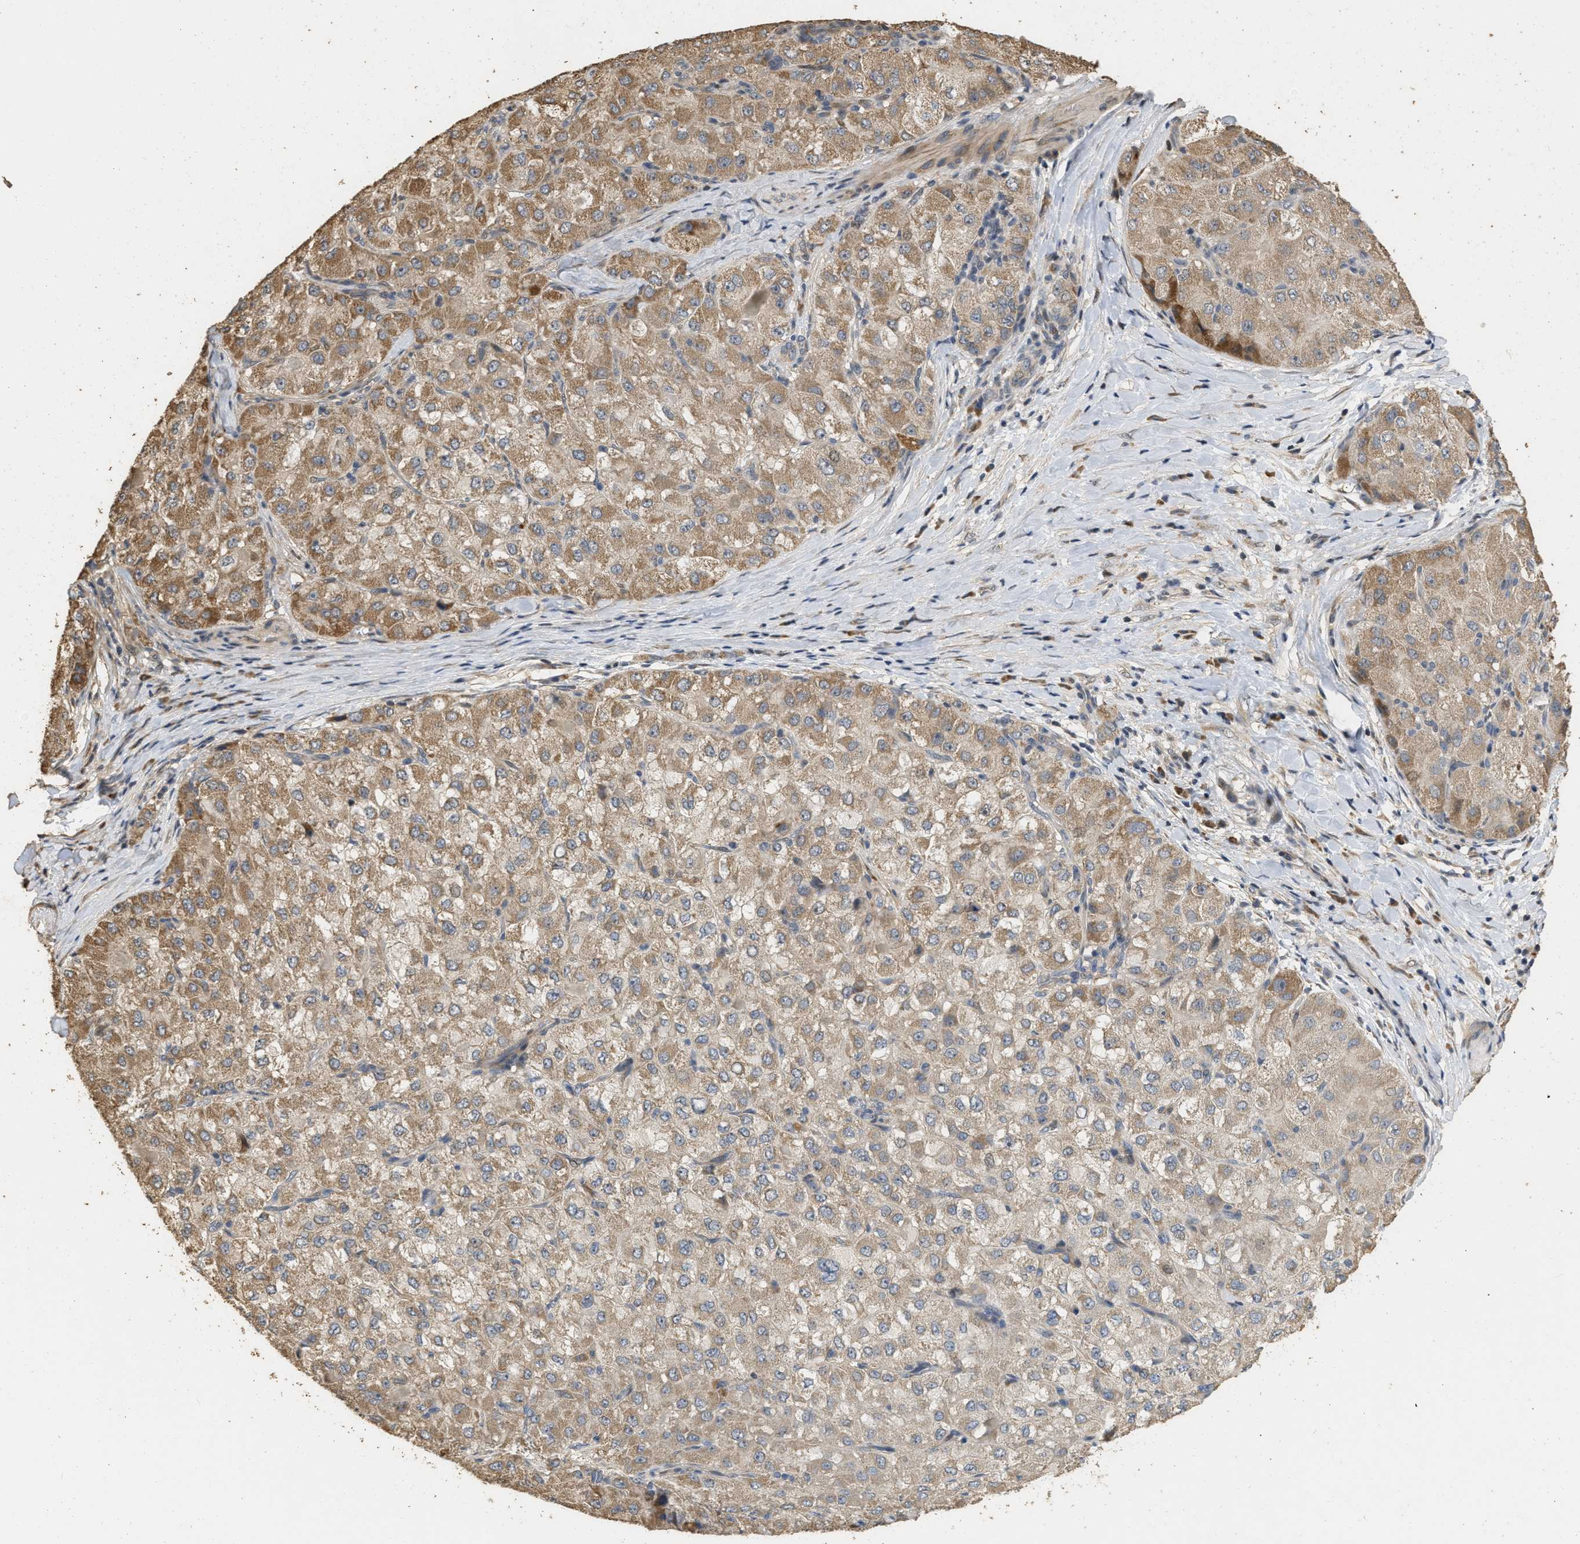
{"staining": {"intensity": "moderate", "quantity": ">75%", "location": "cytoplasmic/membranous"}, "tissue": "liver cancer", "cell_type": "Tumor cells", "image_type": "cancer", "snomed": [{"axis": "morphology", "description": "Carcinoma, Hepatocellular, NOS"}, {"axis": "topography", "description": "Liver"}], "caption": "Moderate cytoplasmic/membranous protein expression is appreciated in approximately >75% of tumor cells in liver cancer (hepatocellular carcinoma). (DAB IHC with brightfield microscopy, high magnification).", "gene": "NCS1", "patient": {"sex": "male", "age": 80}}